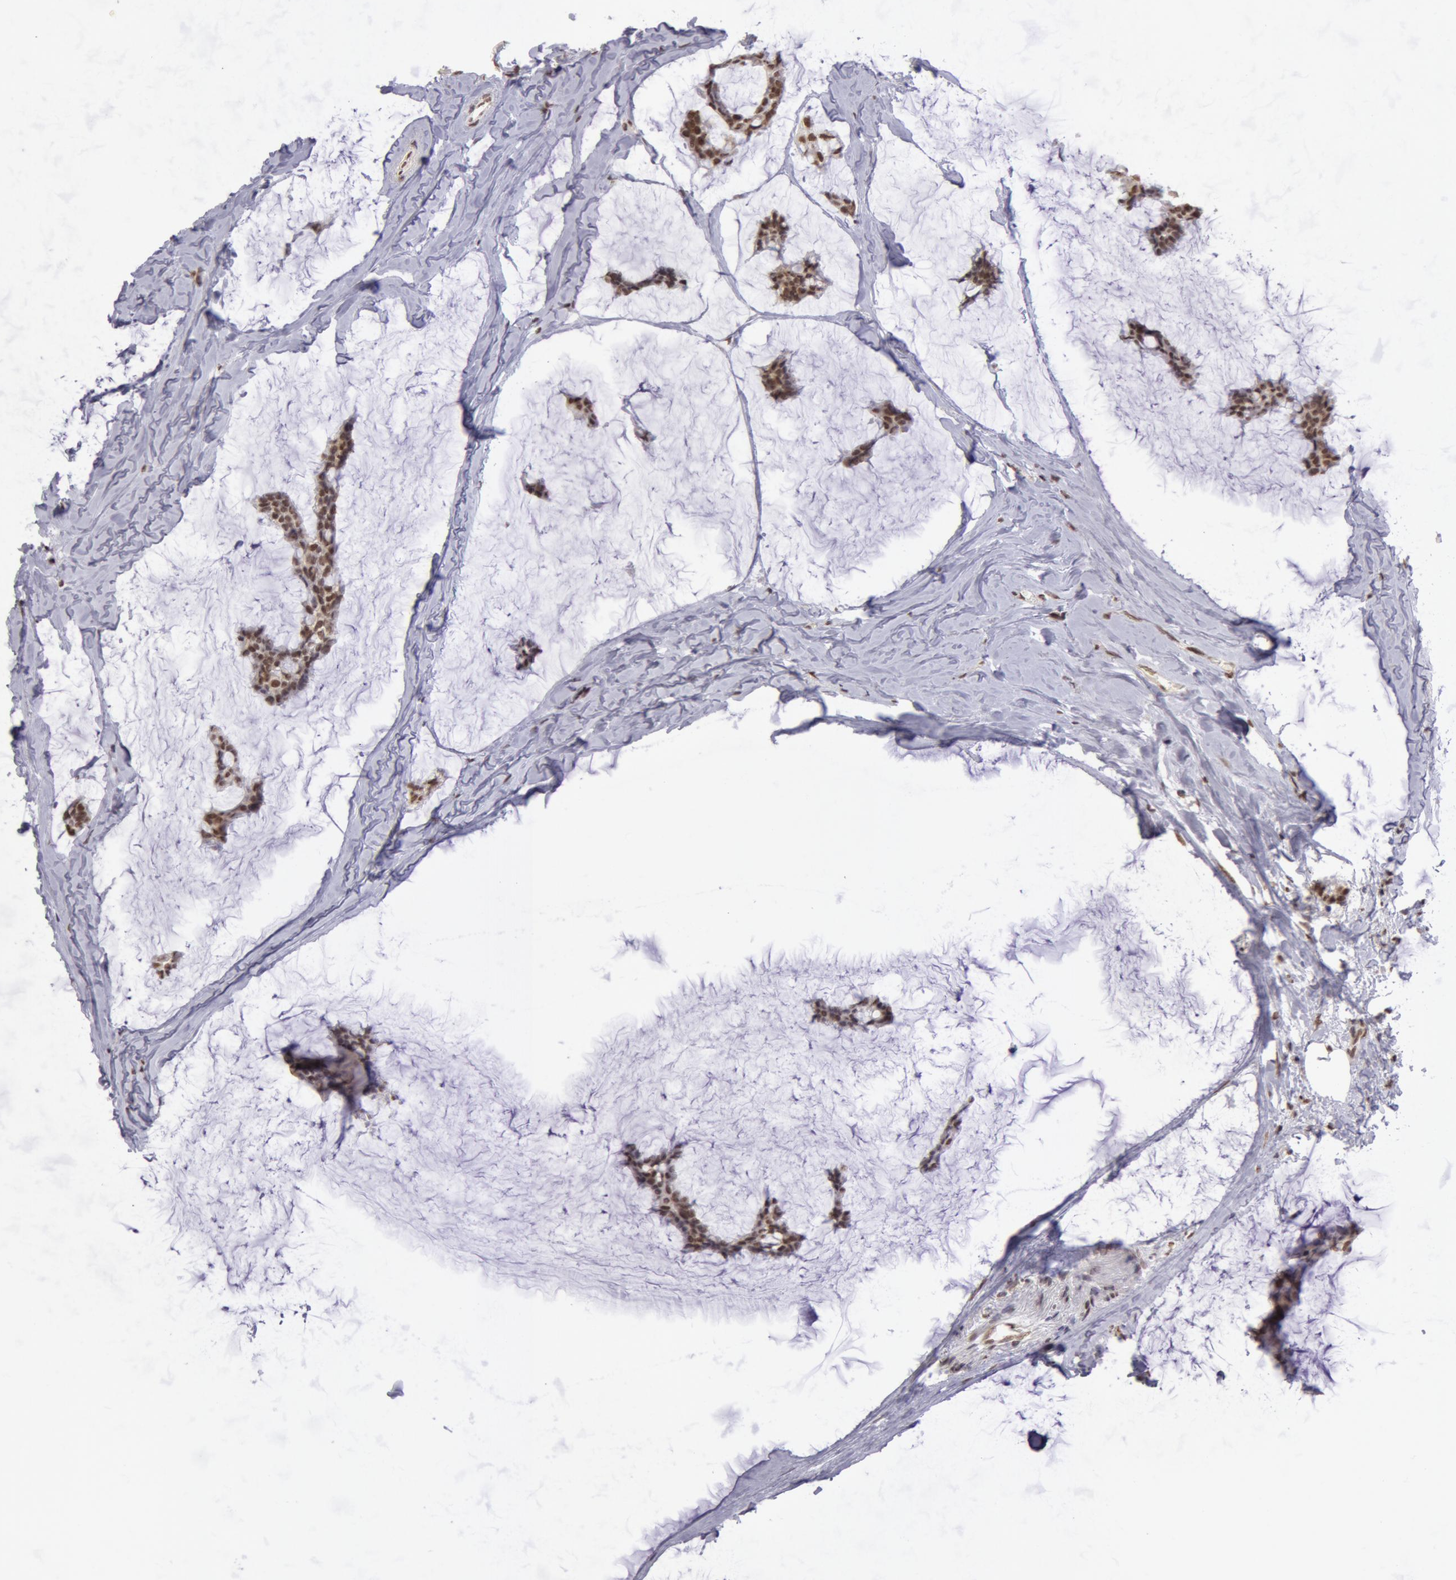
{"staining": {"intensity": "moderate", "quantity": ">75%", "location": "cytoplasmic/membranous,nuclear"}, "tissue": "breast cancer", "cell_type": "Tumor cells", "image_type": "cancer", "snomed": [{"axis": "morphology", "description": "Duct carcinoma"}, {"axis": "topography", "description": "Breast"}], "caption": "The photomicrograph reveals staining of breast cancer, revealing moderate cytoplasmic/membranous and nuclear protein positivity (brown color) within tumor cells.", "gene": "VRTN", "patient": {"sex": "female", "age": 93}}